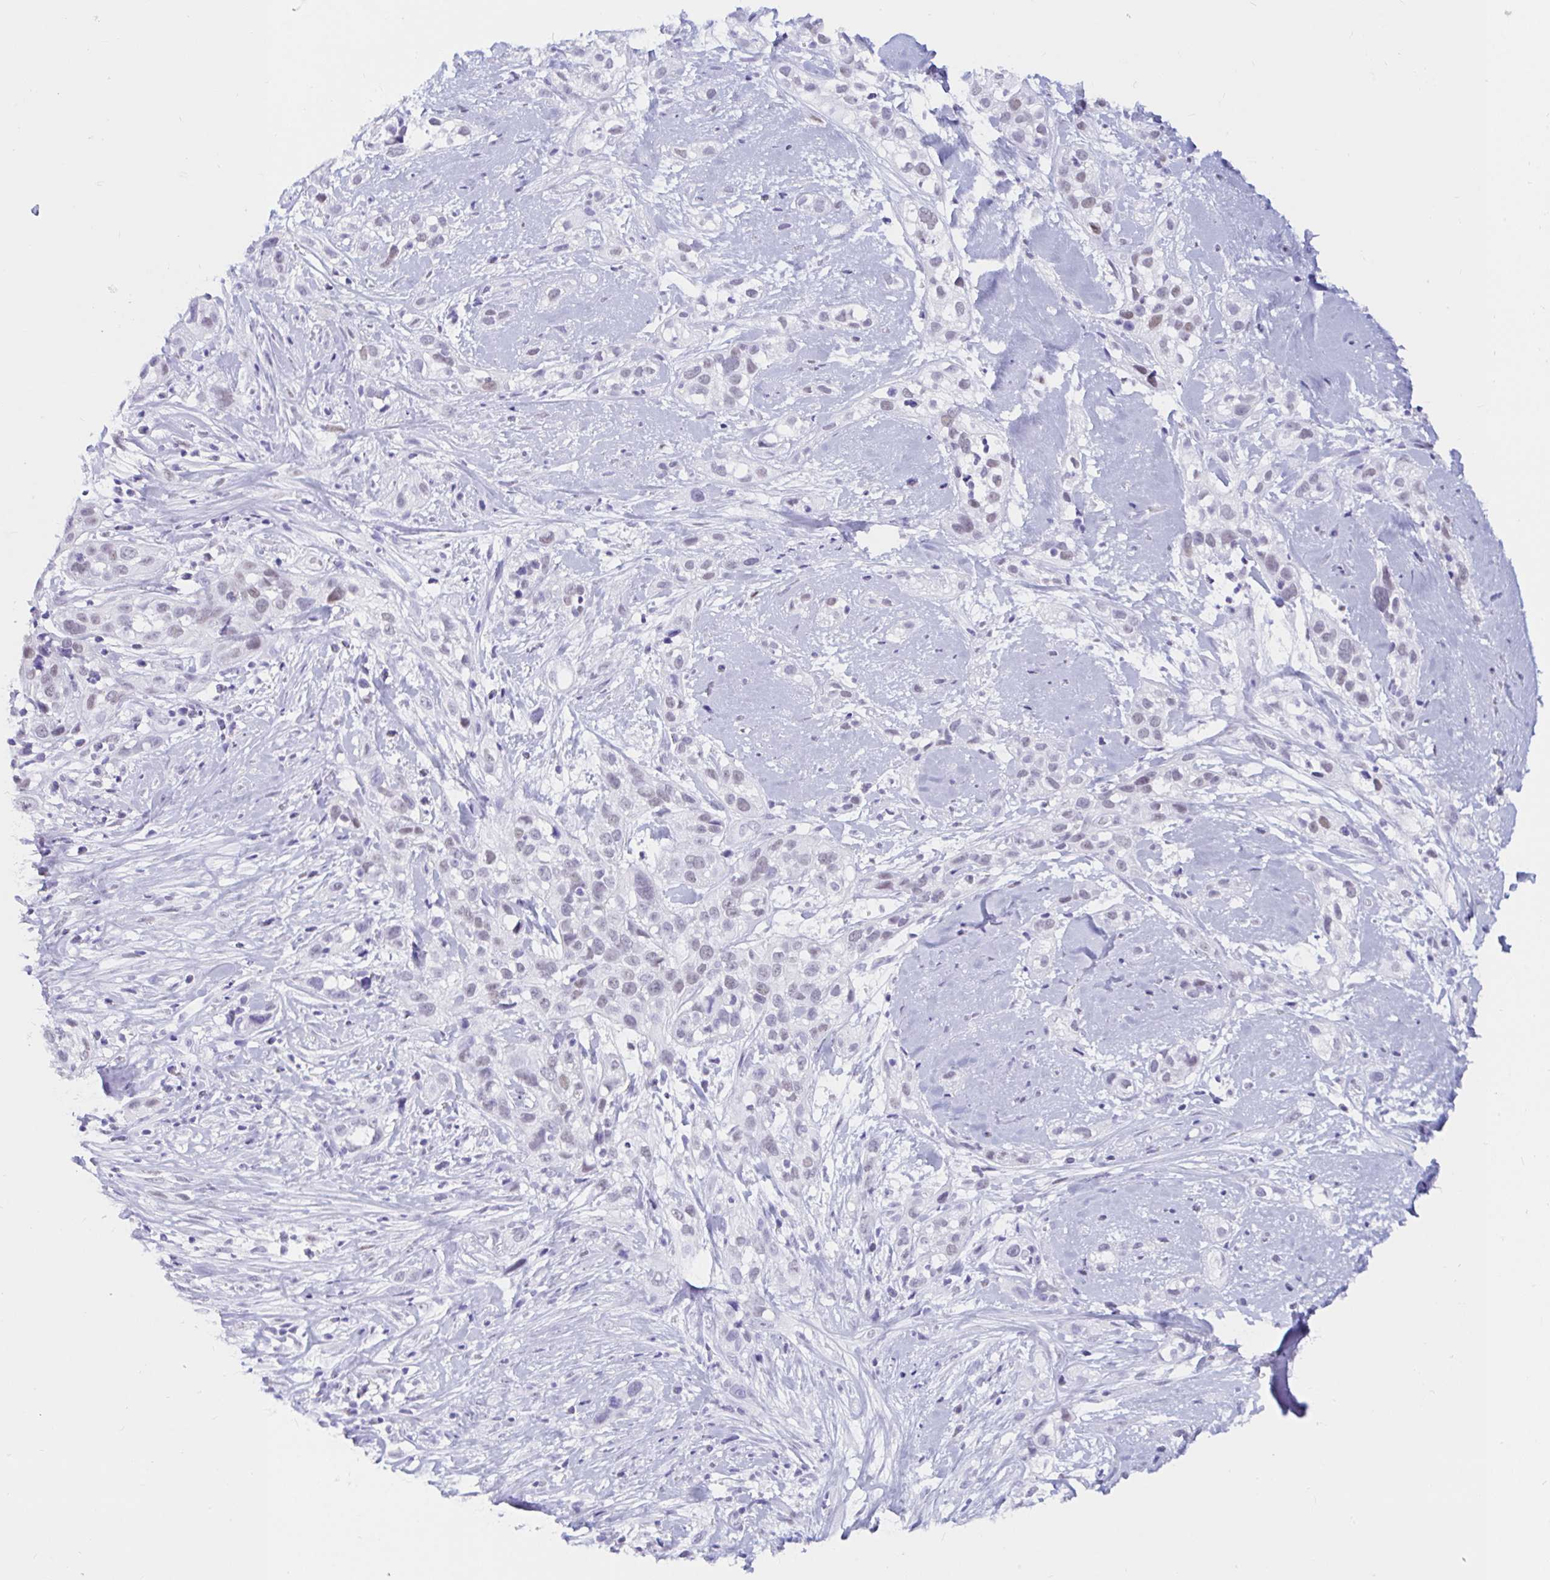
{"staining": {"intensity": "weak", "quantity": "<25%", "location": "nuclear"}, "tissue": "skin cancer", "cell_type": "Tumor cells", "image_type": "cancer", "snomed": [{"axis": "morphology", "description": "Squamous cell carcinoma, NOS"}, {"axis": "topography", "description": "Skin"}], "caption": "Protein analysis of skin cancer demonstrates no significant positivity in tumor cells.", "gene": "OR6T1", "patient": {"sex": "male", "age": 82}}